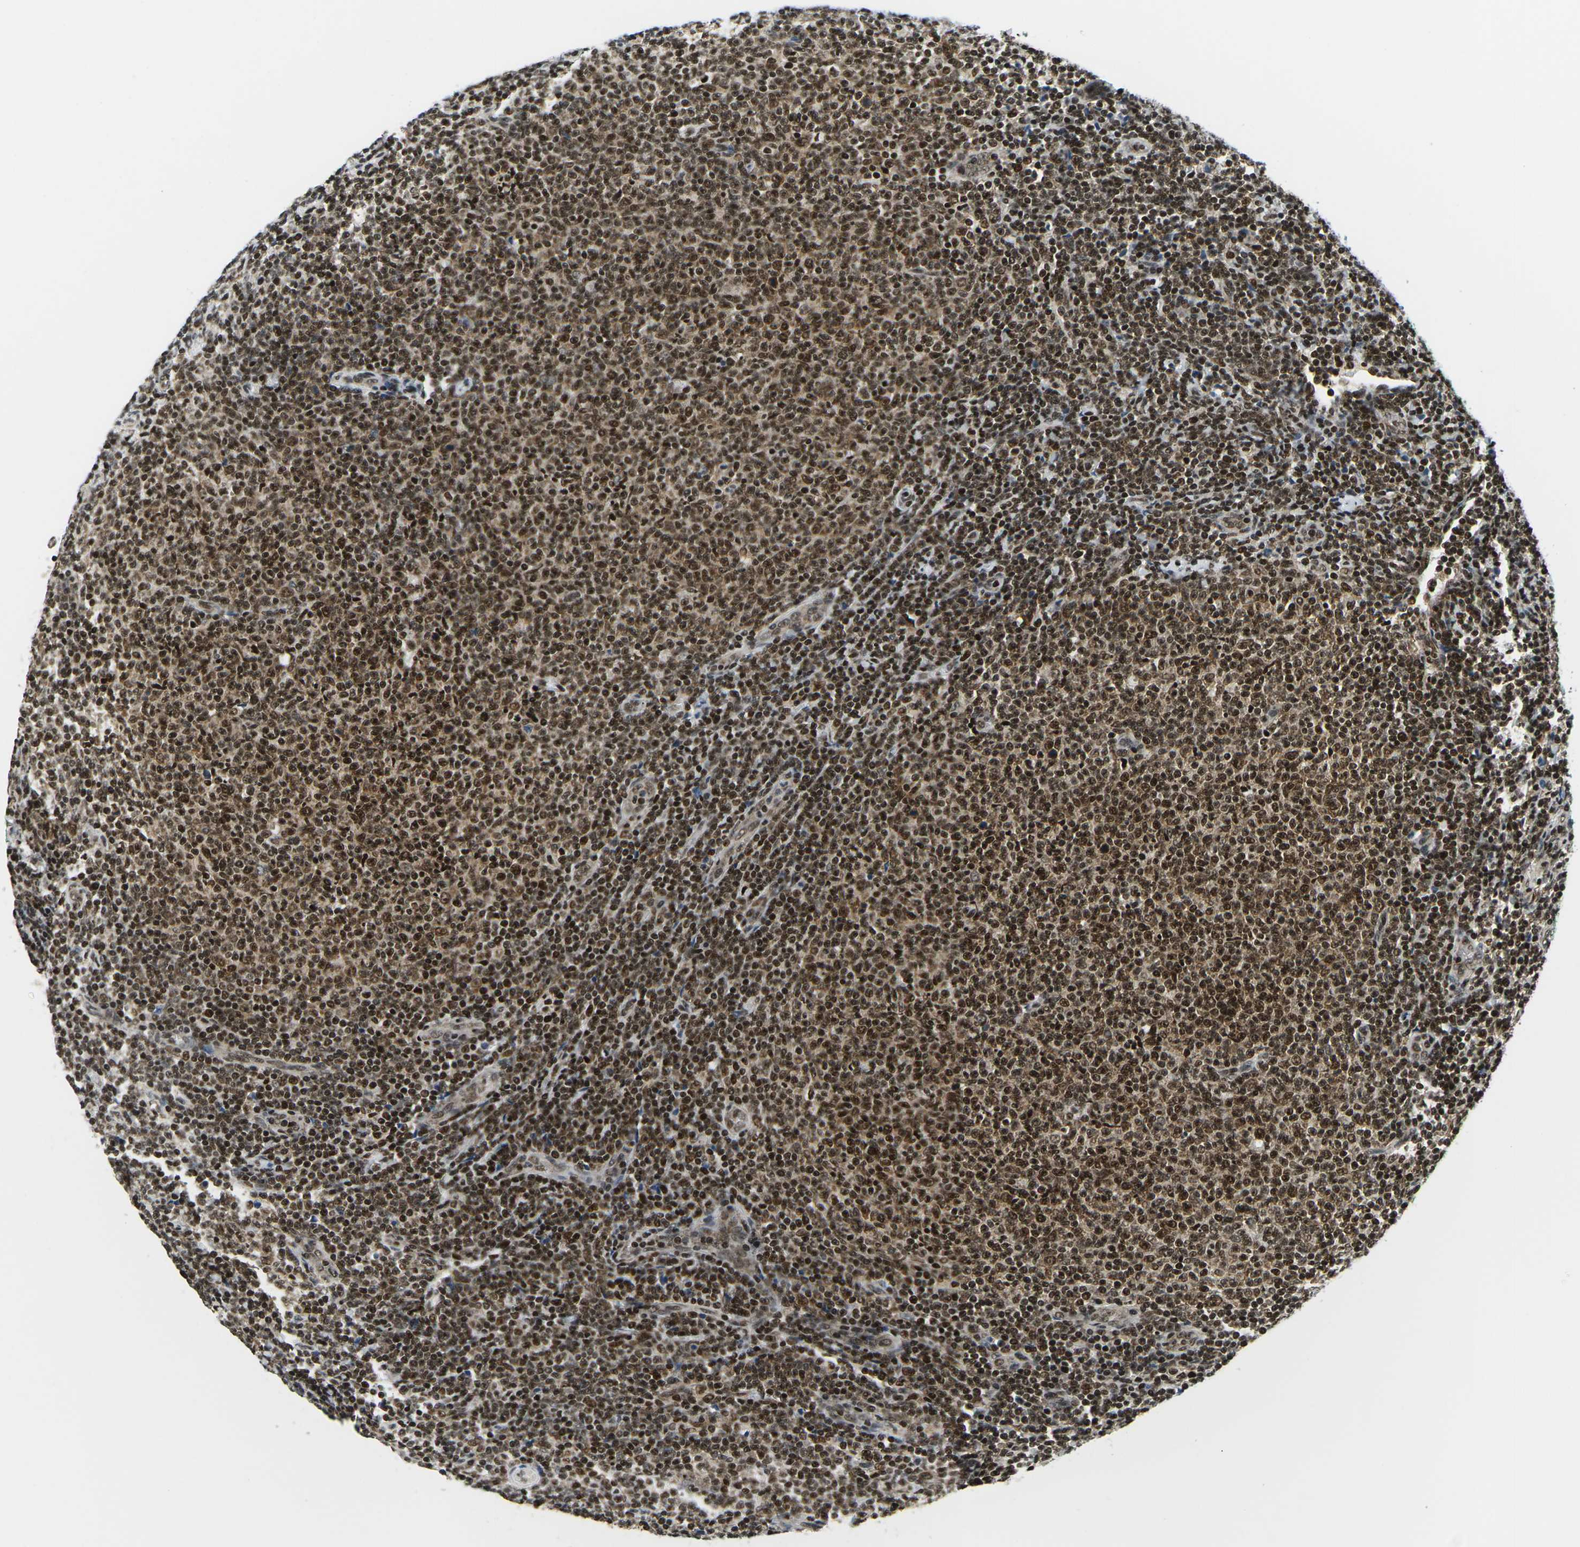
{"staining": {"intensity": "strong", "quantity": ">75%", "location": "cytoplasmic/membranous,nuclear"}, "tissue": "lymphoma", "cell_type": "Tumor cells", "image_type": "cancer", "snomed": [{"axis": "morphology", "description": "Malignant lymphoma, non-Hodgkin's type, Low grade"}, {"axis": "topography", "description": "Lymph node"}], "caption": "A high amount of strong cytoplasmic/membranous and nuclear positivity is present in about >75% of tumor cells in low-grade malignant lymphoma, non-Hodgkin's type tissue. The protein is shown in brown color, while the nuclei are stained blue.", "gene": "CELF1", "patient": {"sex": "male", "age": 66}}